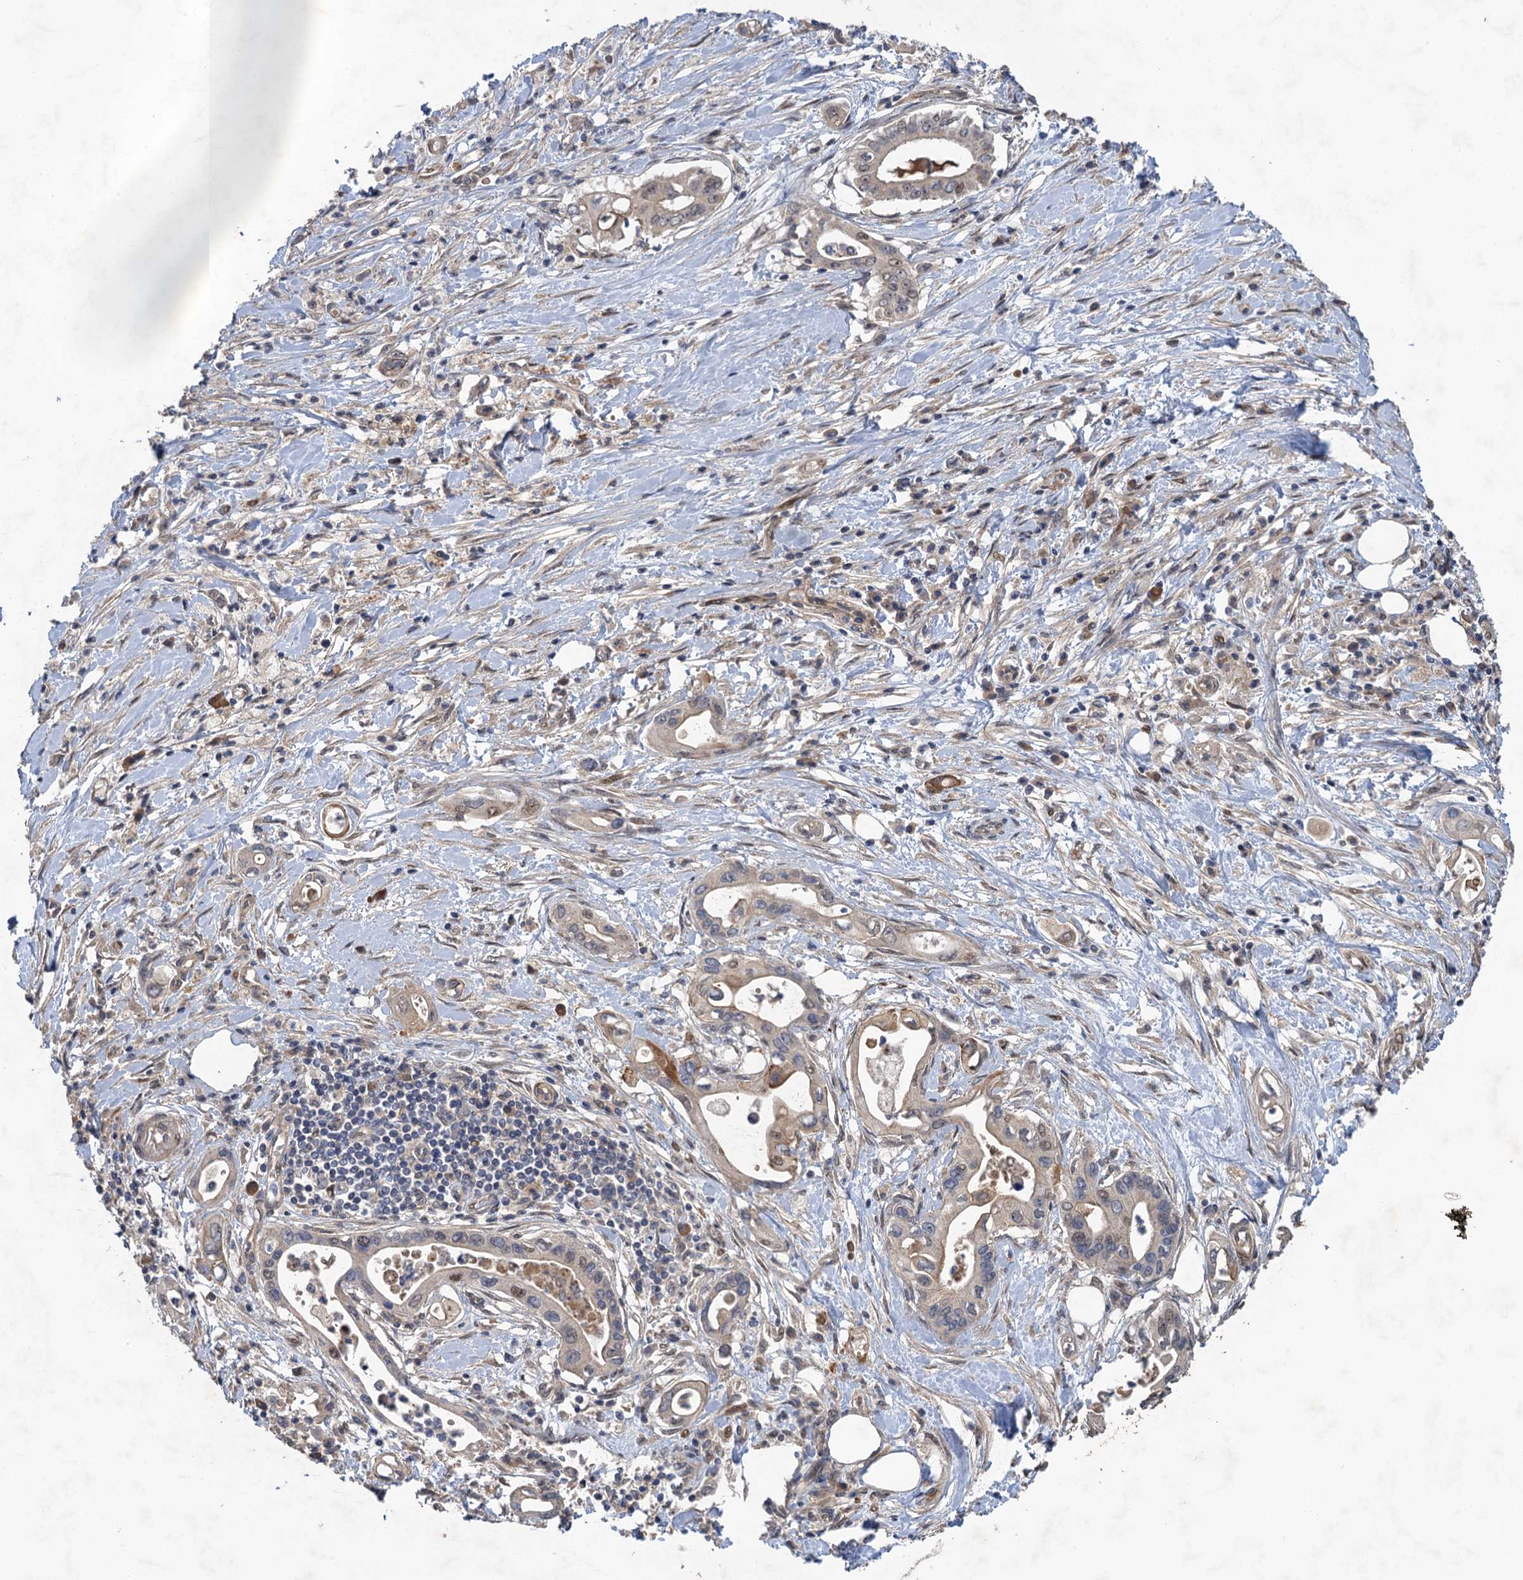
{"staining": {"intensity": "weak", "quantity": "<25%", "location": "nuclear"}, "tissue": "pancreatic cancer", "cell_type": "Tumor cells", "image_type": "cancer", "snomed": [{"axis": "morphology", "description": "Adenocarcinoma, NOS"}, {"axis": "topography", "description": "Pancreas"}], "caption": "Micrograph shows no significant protein positivity in tumor cells of pancreatic cancer (adenocarcinoma).", "gene": "NUDT22", "patient": {"sex": "female", "age": 77}}